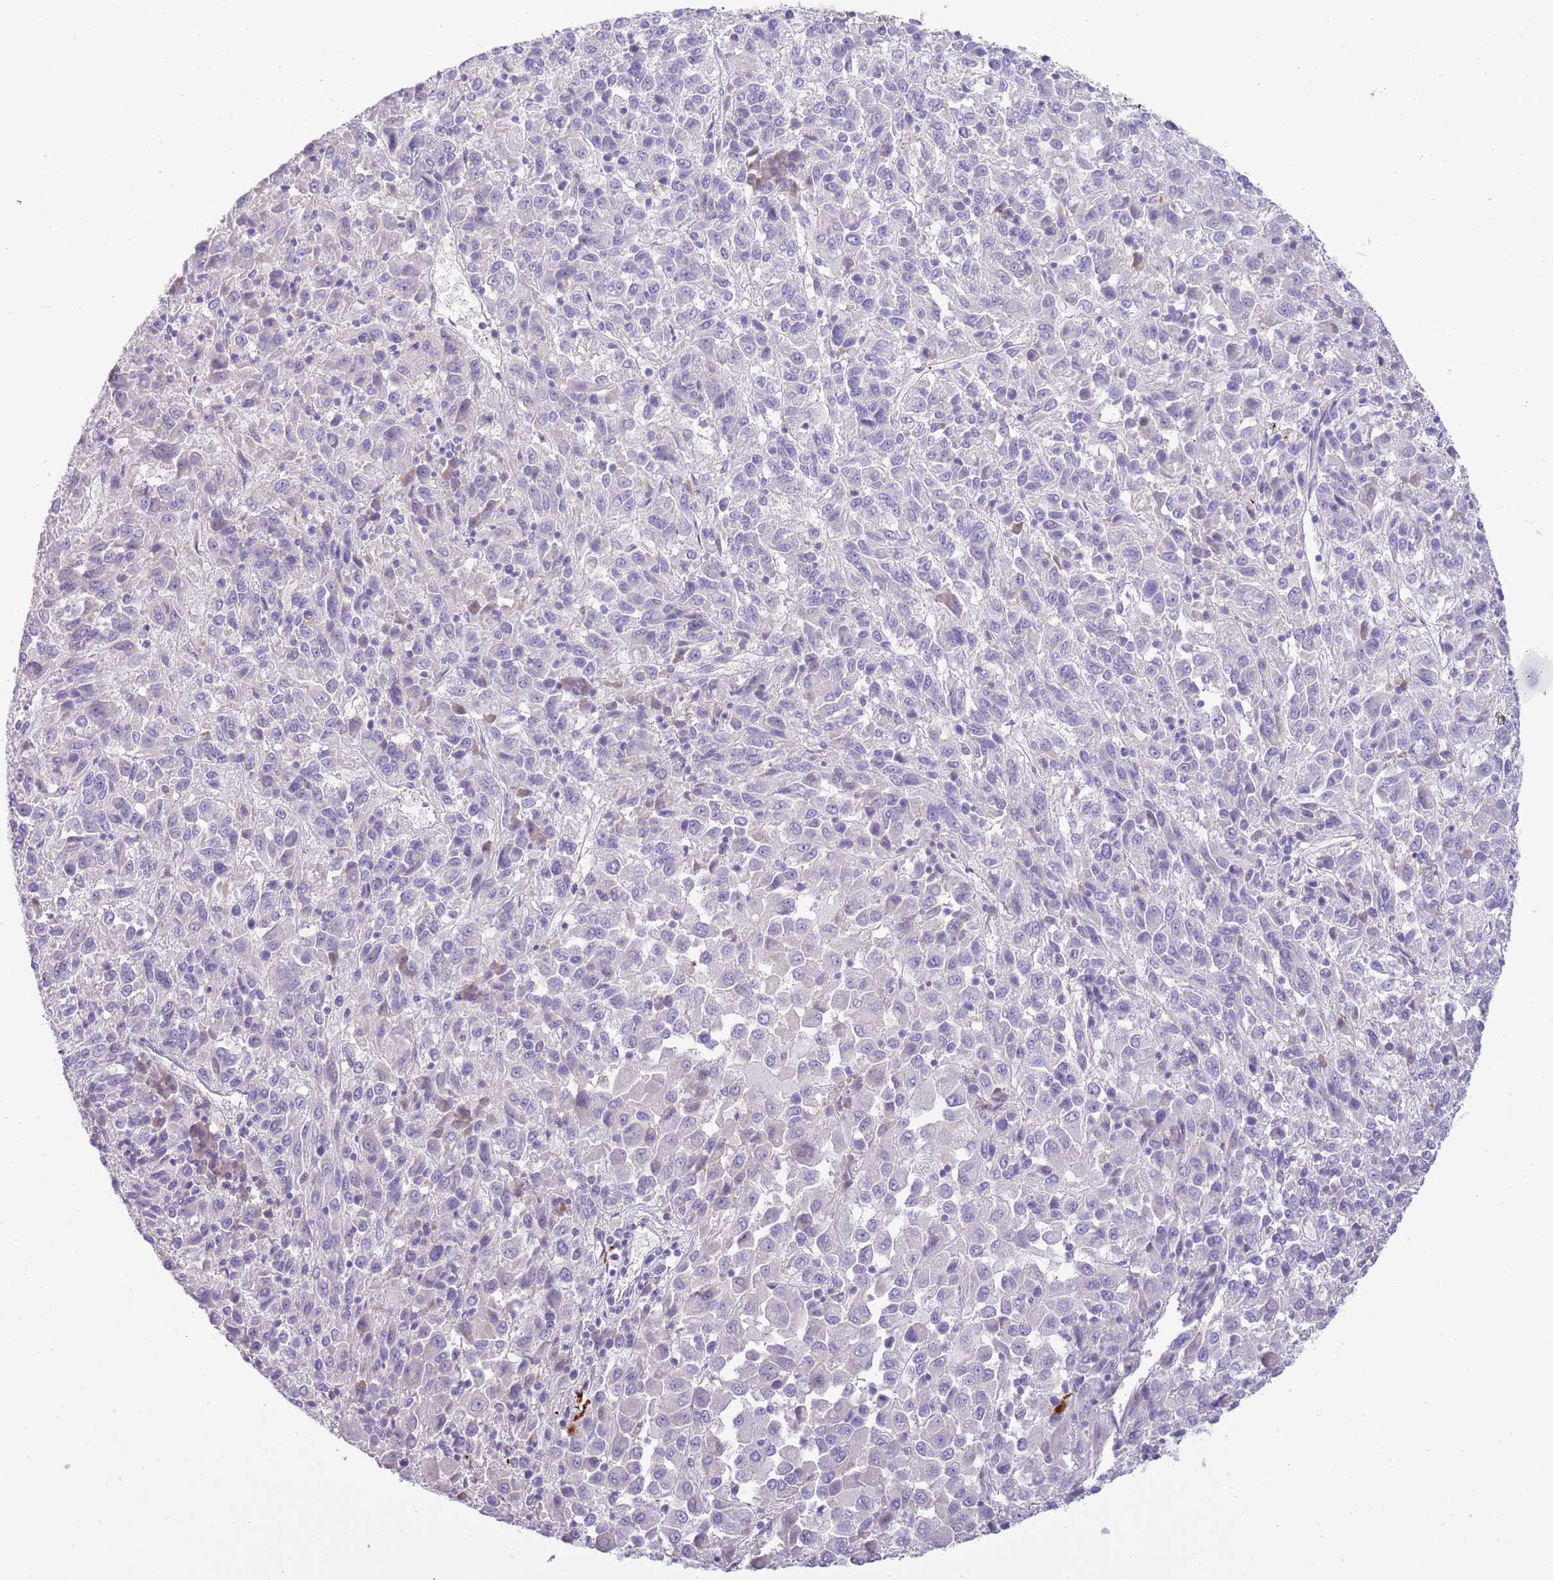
{"staining": {"intensity": "negative", "quantity": "none", "location": "none"}, "tissue": "melanoma", "cell_type": "Tumor cells", "image_type": "cancer", "snomed": [{"axis": "morphology", "description": "Malignant melanoma, Metastatic site"}, {"axis": "topography", "description": "Lung"}], "caption": "Tumor cells show no significant positivity in malignant melanoma (metastatic site).", "gene": "SFTPA1", "patient": {"sex": "male", "age": 64}}